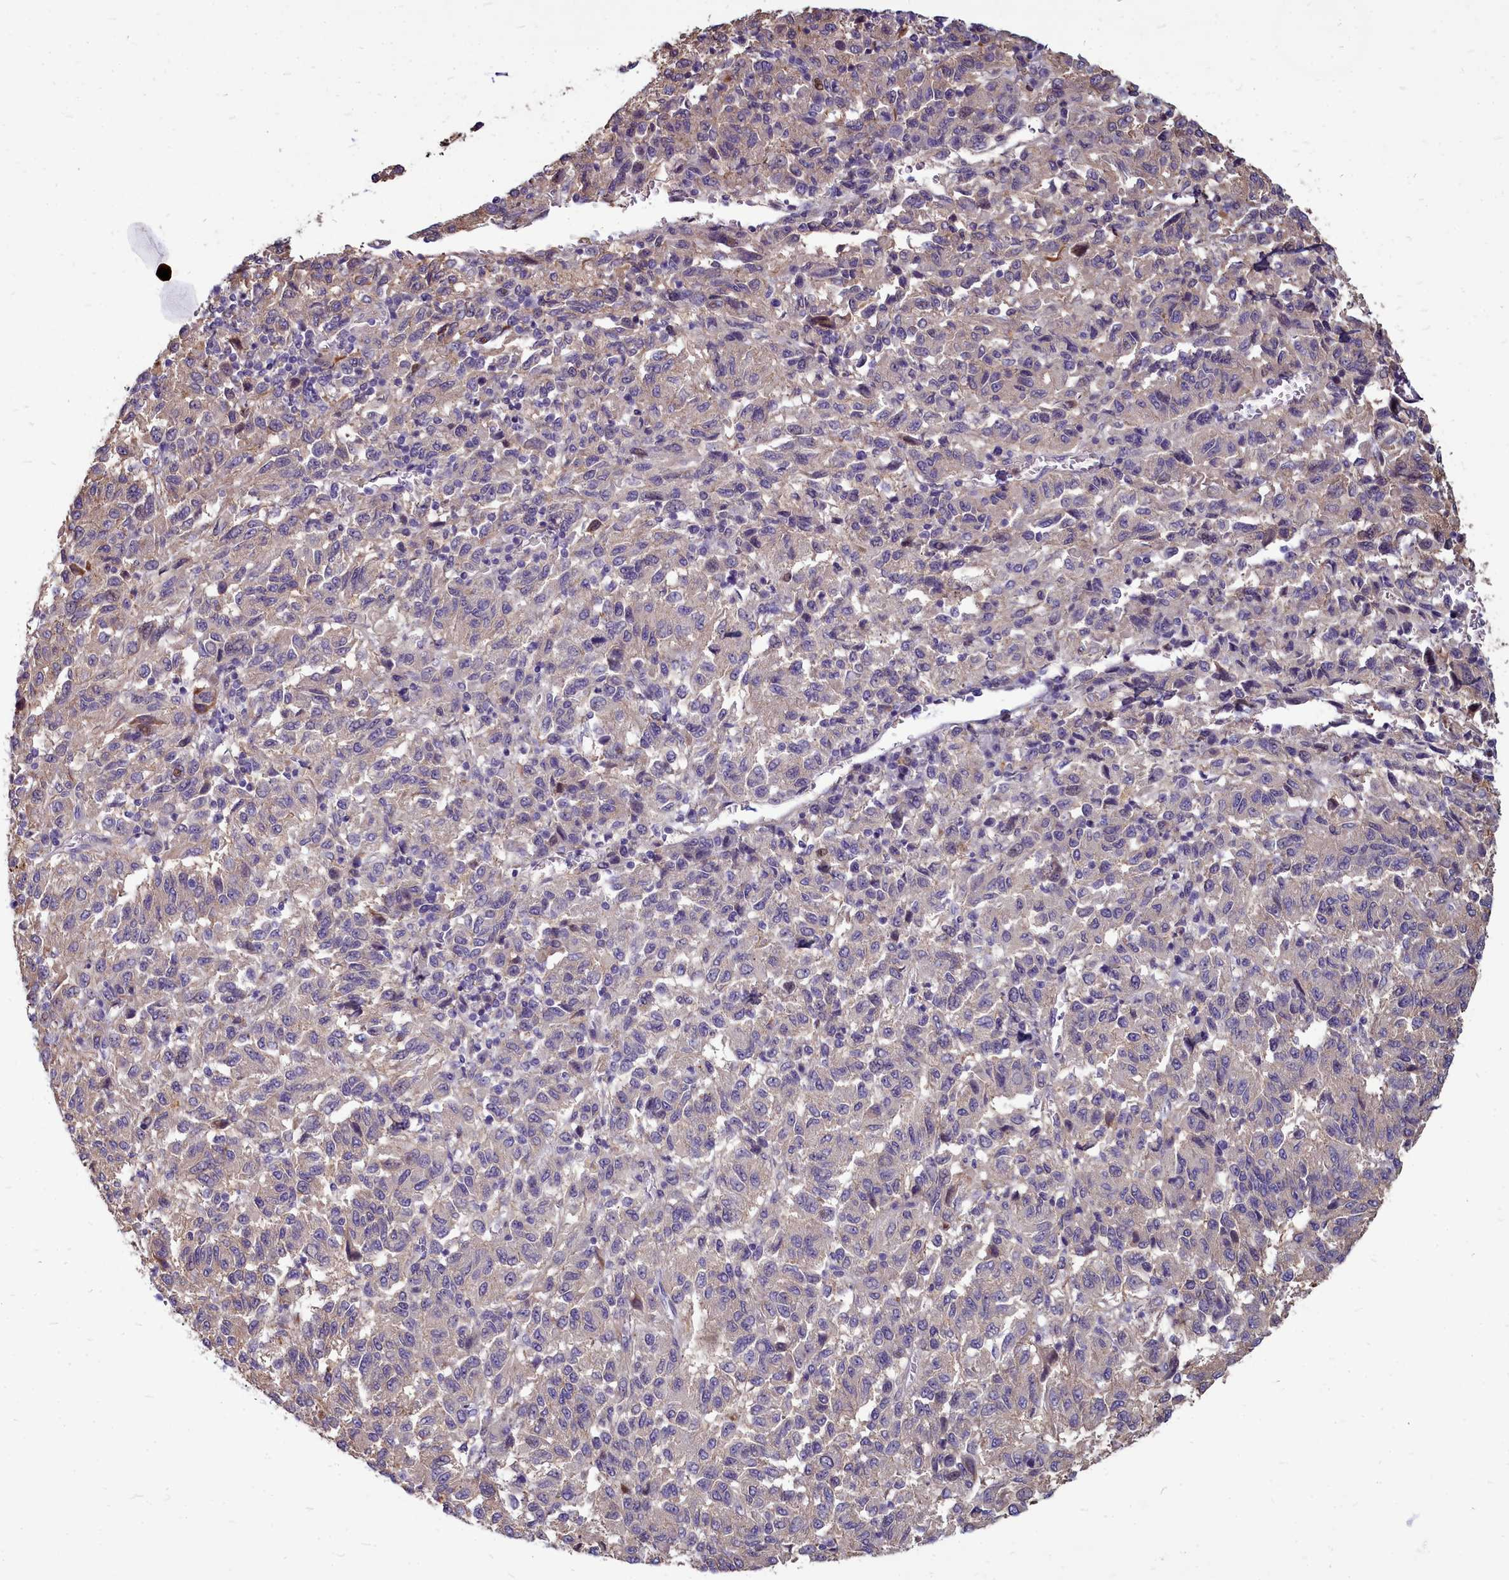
{"staining": {"intensity": "negative", "quantity": "none", "location": "none"}, "tissue": "melanoma", "cell_type": "Tumor cells", "image_type": "cancer", "snomed": [{"axis": "morphology", "description": "Malignant melanoma, Metastatic site"}, {"axis": "topography", "description": "Lung"}], "caption": "Human malignant melanoma (metastatic site) stained for a protein using immunohistochemistry (IHC) demonstrates no expression in tumor cells.", "gene": "TTC5", "patient": {"sex": "male", "age": 64}}